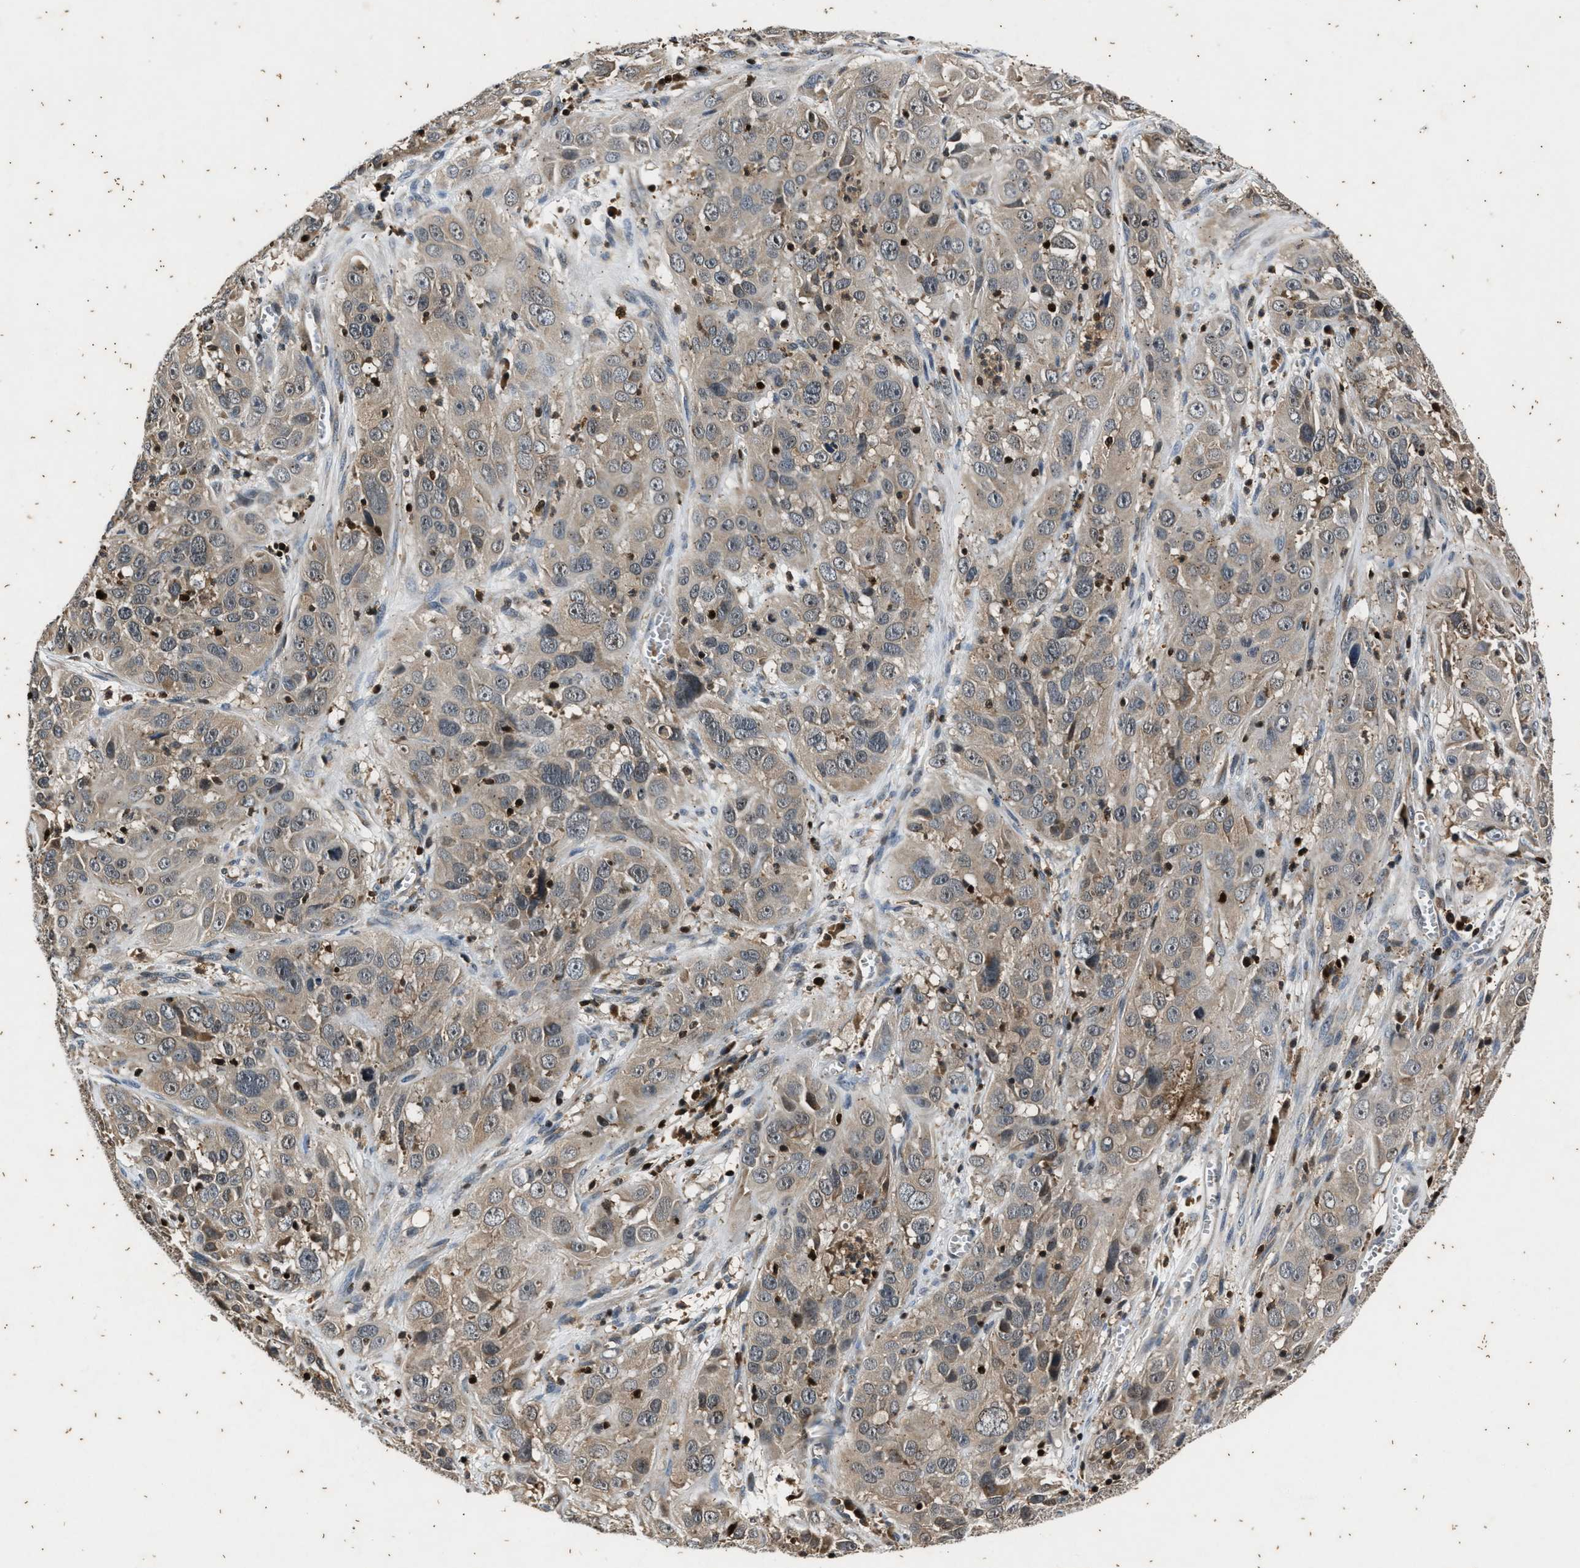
{"staining": {"intensity": "weak", "quantity": "25%-75%", "location": "cytoplasmic/membranous"}, "tissue": "cervical cancer", "cell_type": "Tumor cells", "image_type": "cancer", "snomed": [{"axis": "morphology", "description": "Squamous cell carcinoma, NOS"}, {"axis": "topography", "description": "Cervix"}], "caption": "Squamous cell carcinoma (cervical) stained with a protein marker reveals weak staining in tumor cells.", "gene": "PTPN7", "patient": {"sex": "female", "age": 32}}